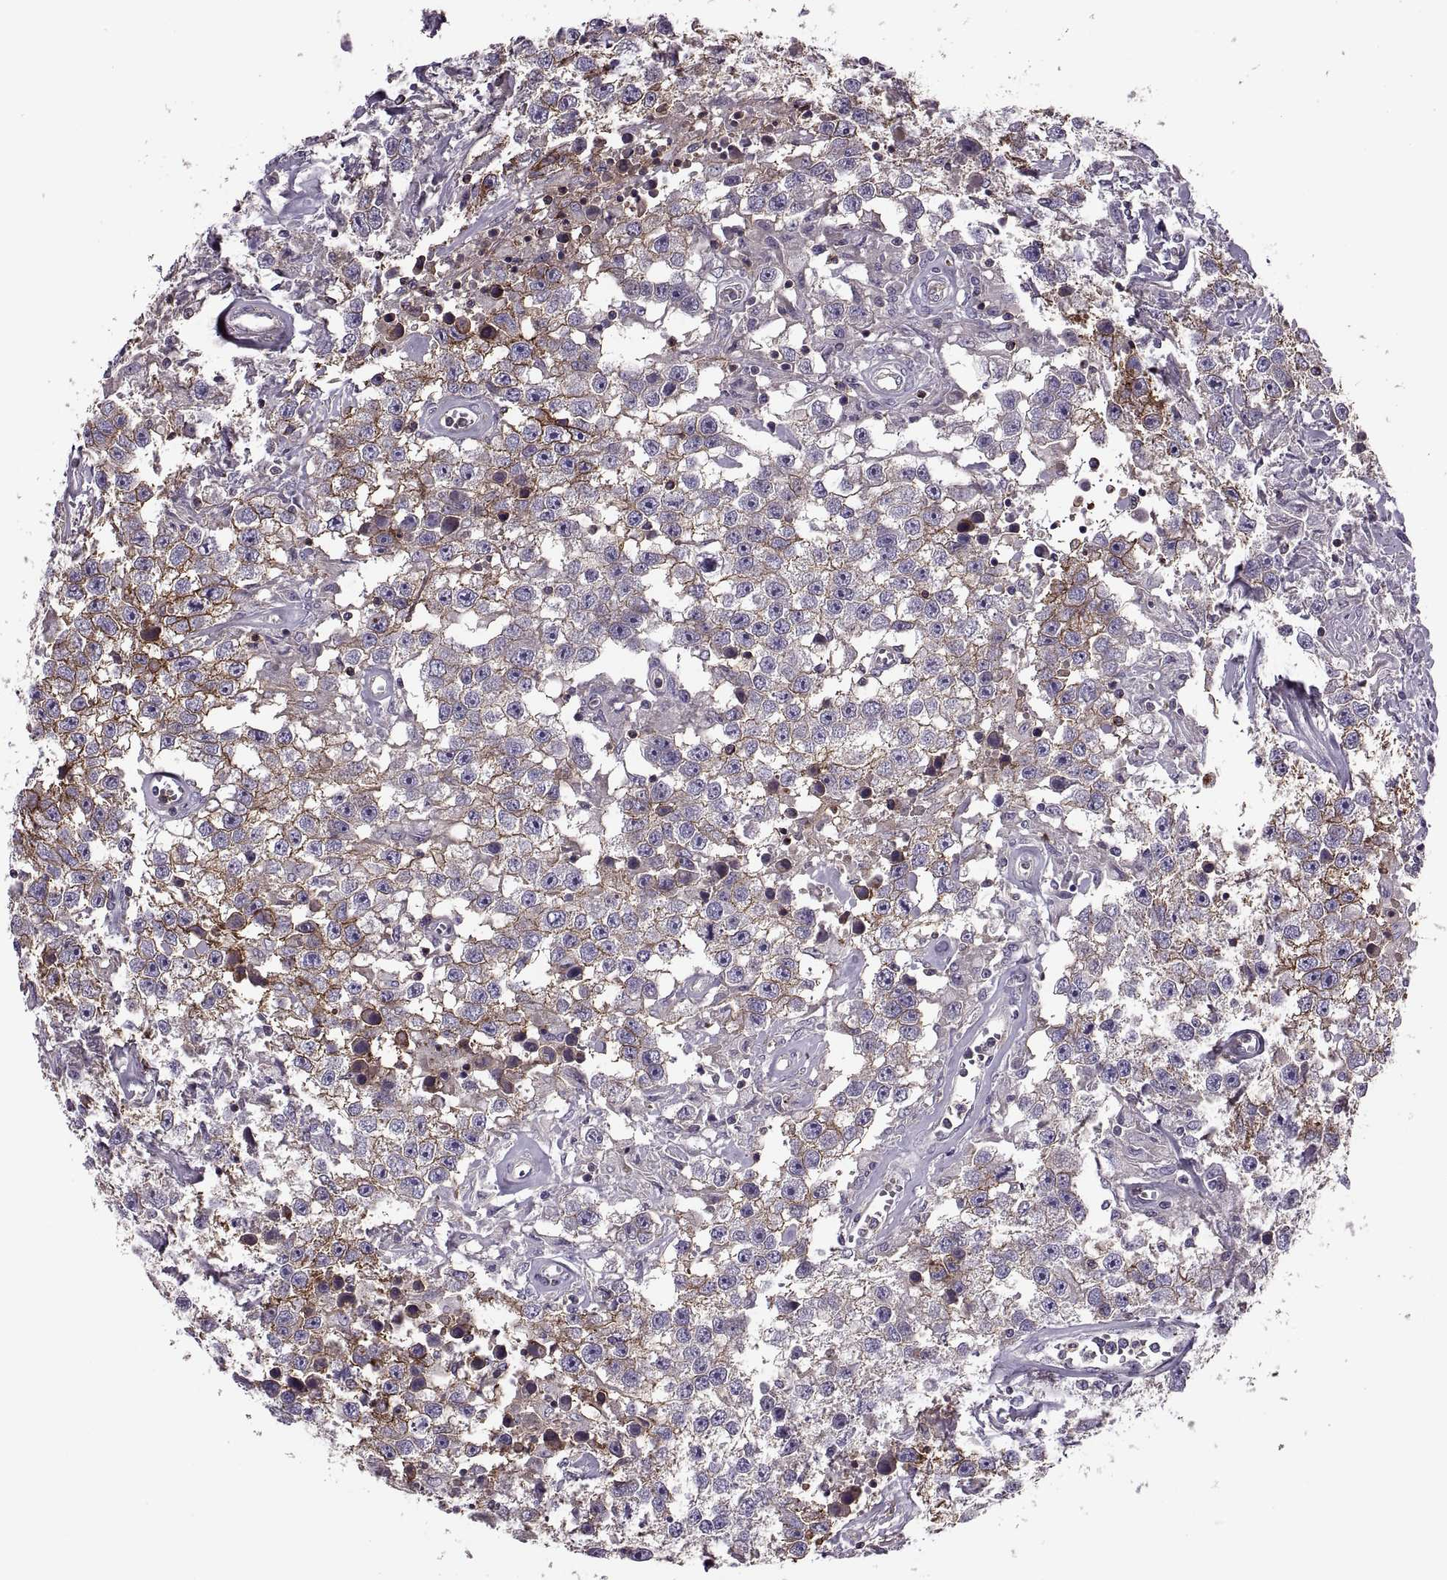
{"staining": {"intensity": "moderate", "quantity": "25%-75%", "location": "cytoplasmic/membranous"}, "tissue": "testis cancer", "cell_type": "Tumor cells", "image_type": "cancer", "snomed": [{"axis": "morphology", "description": "Seminoma, NOS"}, {"axis": "topography", "description": "Testis"}], "caption": "Protein analysis of testis cancer tissue reveals moderate cytoplasmic/membranous positivity in about 25%-75% of tumor cells.", "gene": "SLC2A3", "patient": {"sex": "male", "age": 43}}